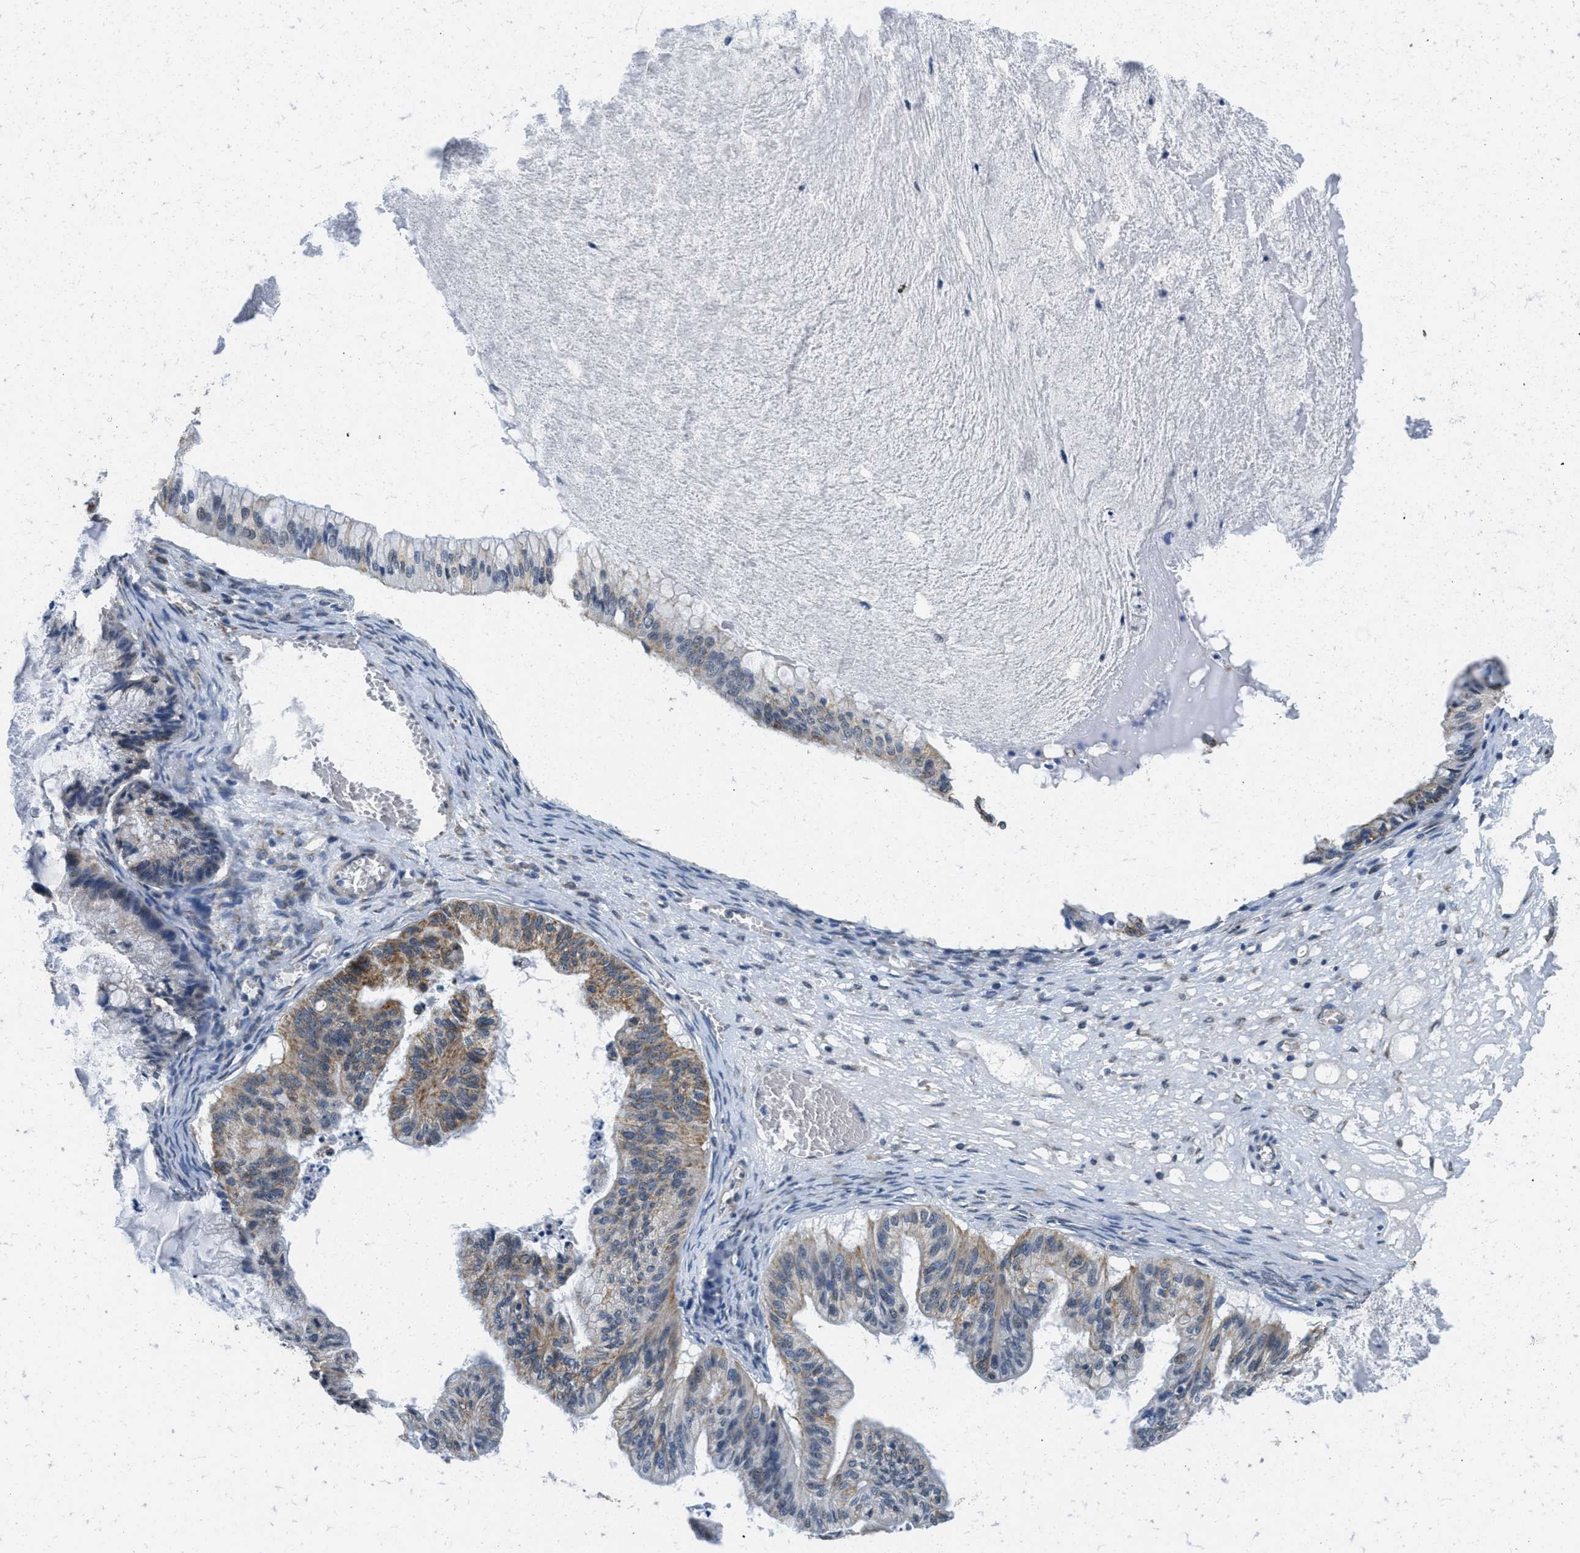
{"staining": {"intensity": "moderate", "quantity": "25%-75%", "location": "cytoplasmic/membranous"}, "tissue": "ovarian cancer", "cell_type": "Tumor cells", "image_type": "cancer", "snomed": [{"axis": "morphology", "description": "Cystadenocarcinoma, mucinous, NOS"}, {"axis": "topography", "description": "Ovary"}], "caption": "Protein expression analysis of human ovarian cancer (mucinous cystadenocarcinoma) reveals moderate cytoplasmic/membranous staining in about 25%-75% of tumor cells.", "gene": "TOMM70", "patient": {"sex": "female", "age": 57}}